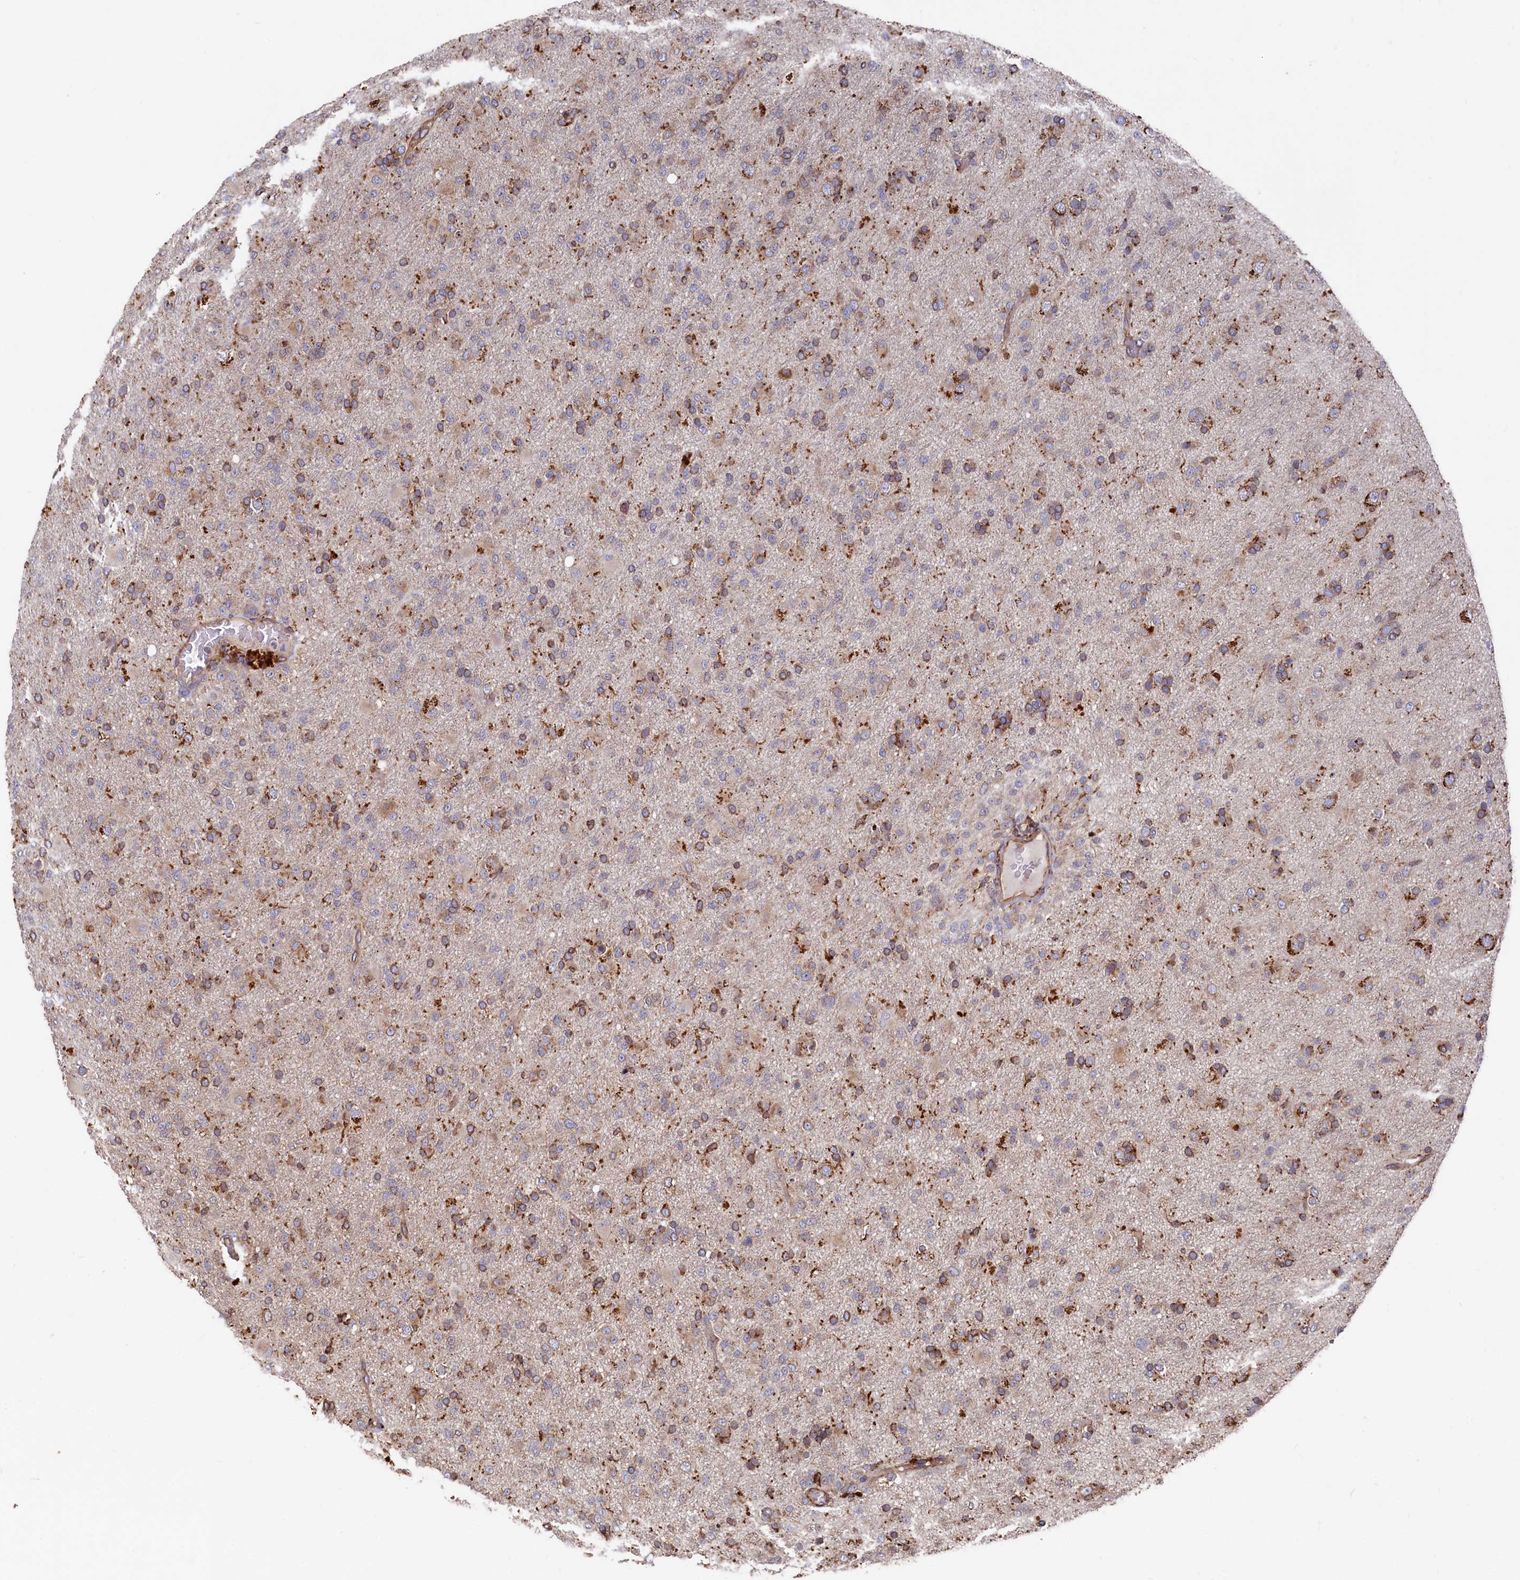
{"staining": {"intensity": "moderate", "quantity": ">75%", "location": "cytoplasmic/membranous"}, "tissue": "glioma", "cell_type": "Tumor cells", "image_type": "cancer", "snomed": [{"axis": "morphology", "description": "Glioma, malignant, Low grade"}, {"axis": "topography", "description": "Brain"}], "caption": "Brown immunohistochemical staining in malignant low-grade glioma displays moderate cytoplasmic/membranous positivity in about >75% of tumor cells.", "gene": "NEURL1B", "patient": {"sex": "male", "age": 65}}